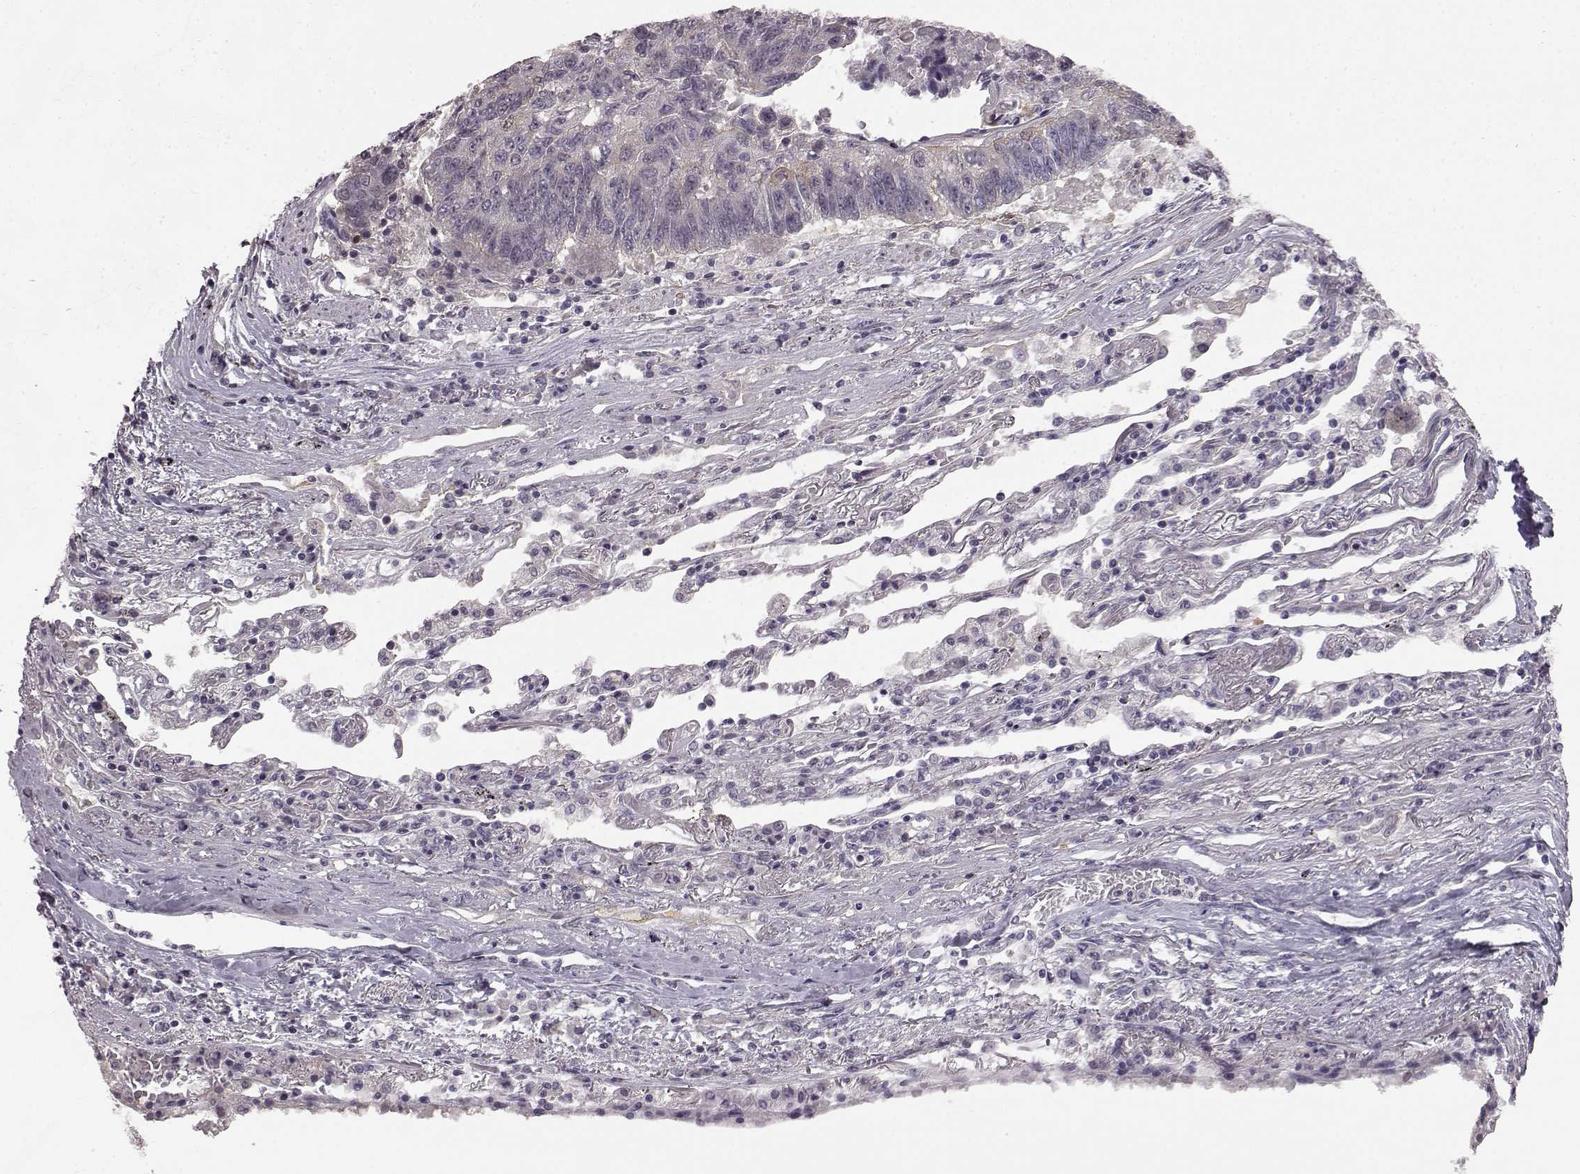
{"staining": {"intensity": "negative", "quantity": "none", "location": "none"}, "tissue": "lung cancer", "cell_type": "Tumor cells", "image_type": "cancer", "snomed": [{"axis": "morphology", "description": "Squamous cell carcinoma, NOS"}, {"axis": "topography", "description": "Lung"}], "caption": "The micrograph displays no significant expression in tumor cells of lung squamous cell carcinoma.", "gene": "KRT85", "patient": {"sex": "male", "age": 73}}